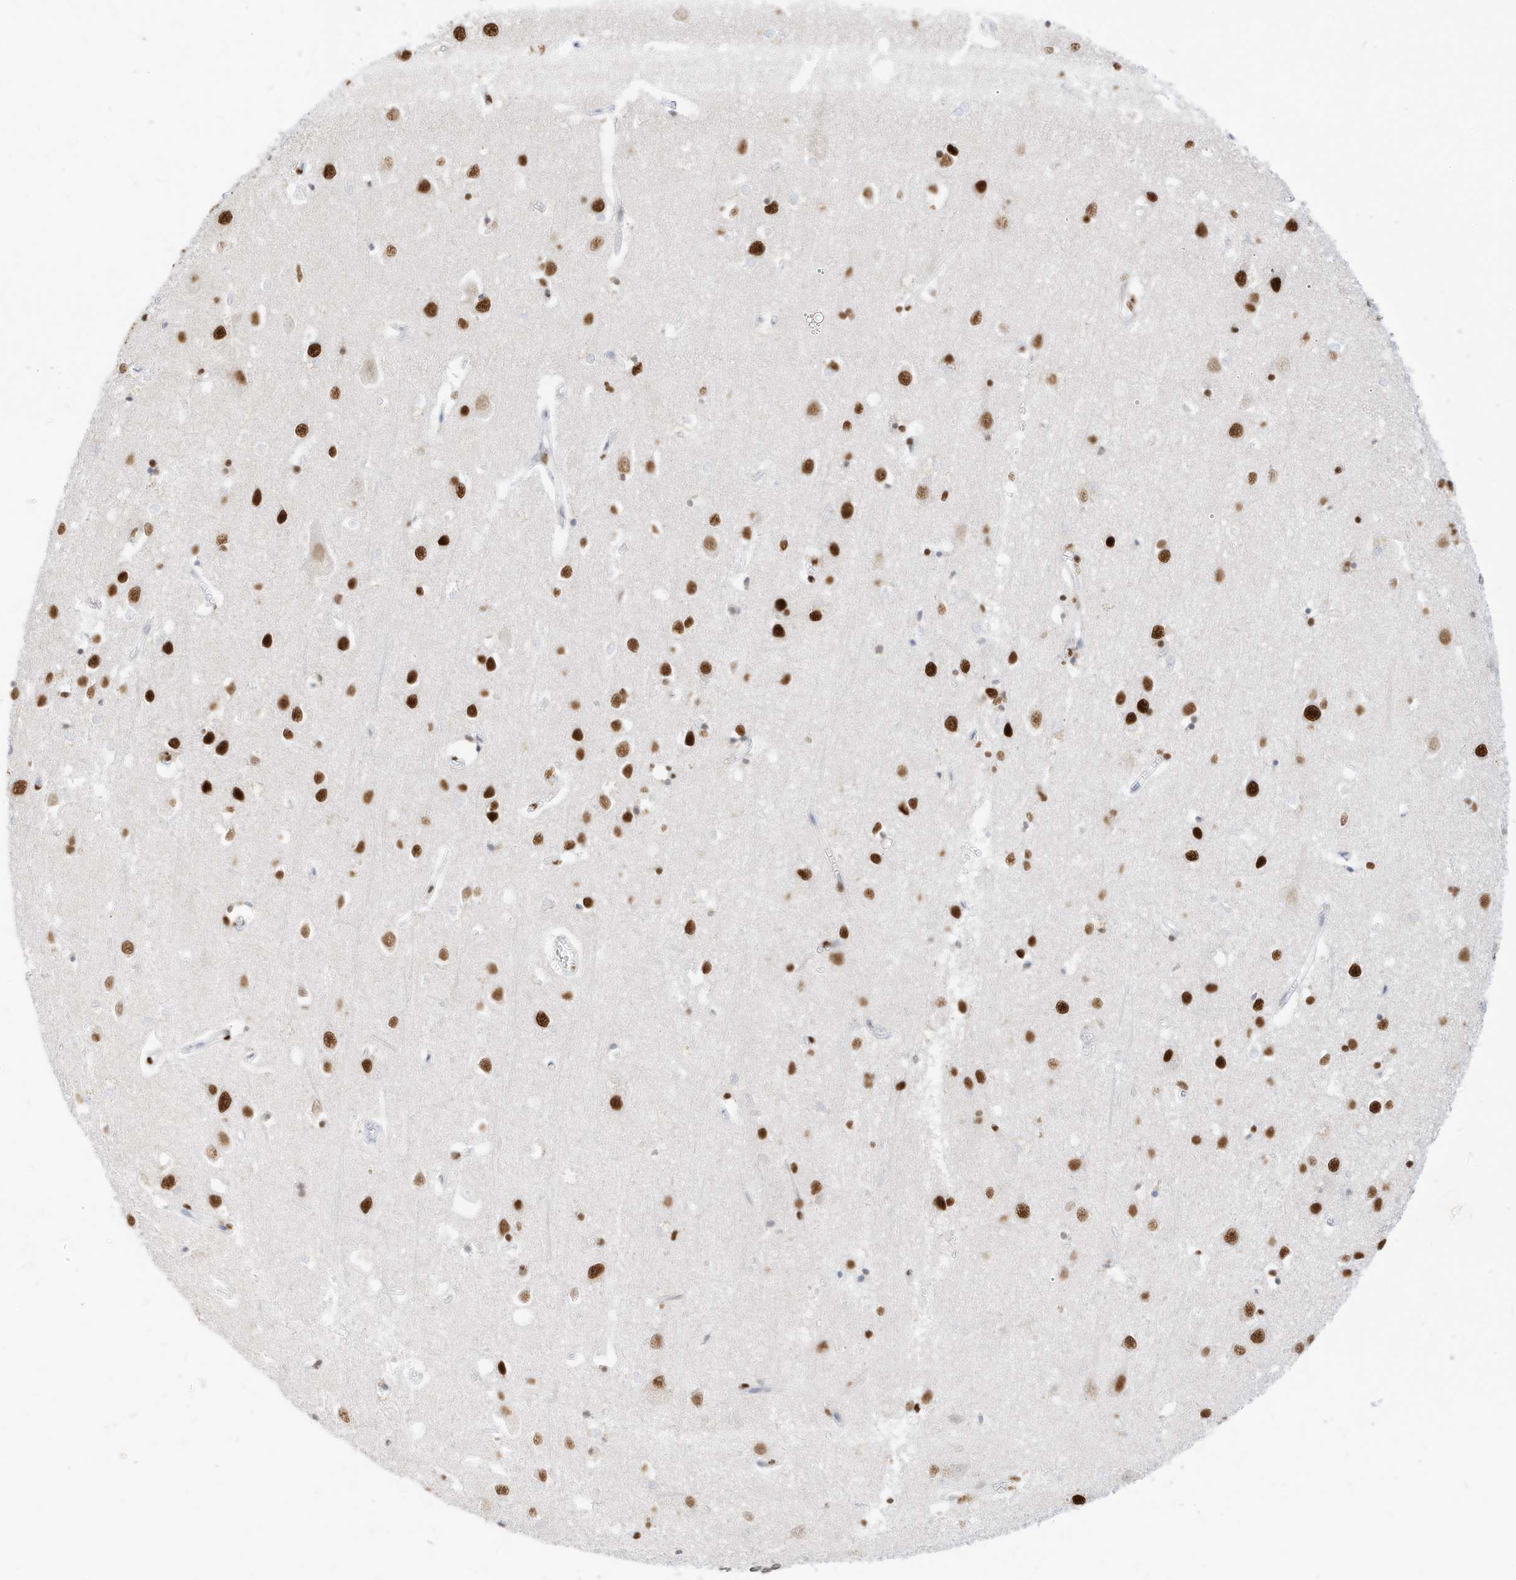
{"staining": {"intensity": "moderate", "quantity": ">75%", "location": "nuclear"}, "tissue": "cerebral cortex", "cell_type": "Endothelial cells", "image_type": "normal", "snomed": [{"axis": "morphology", "description": "Normal tissue, NOS"}, {"axis": "topography", "description": "Cerebral cortex"}], "caption": "Moderate nuclear positivity for a protein is present in approximately >75% of endothelial cells of normal cerebral cortex using IHC.", "gene": "SMARCA2", "patient": {"sex": "female", "age": 64}}